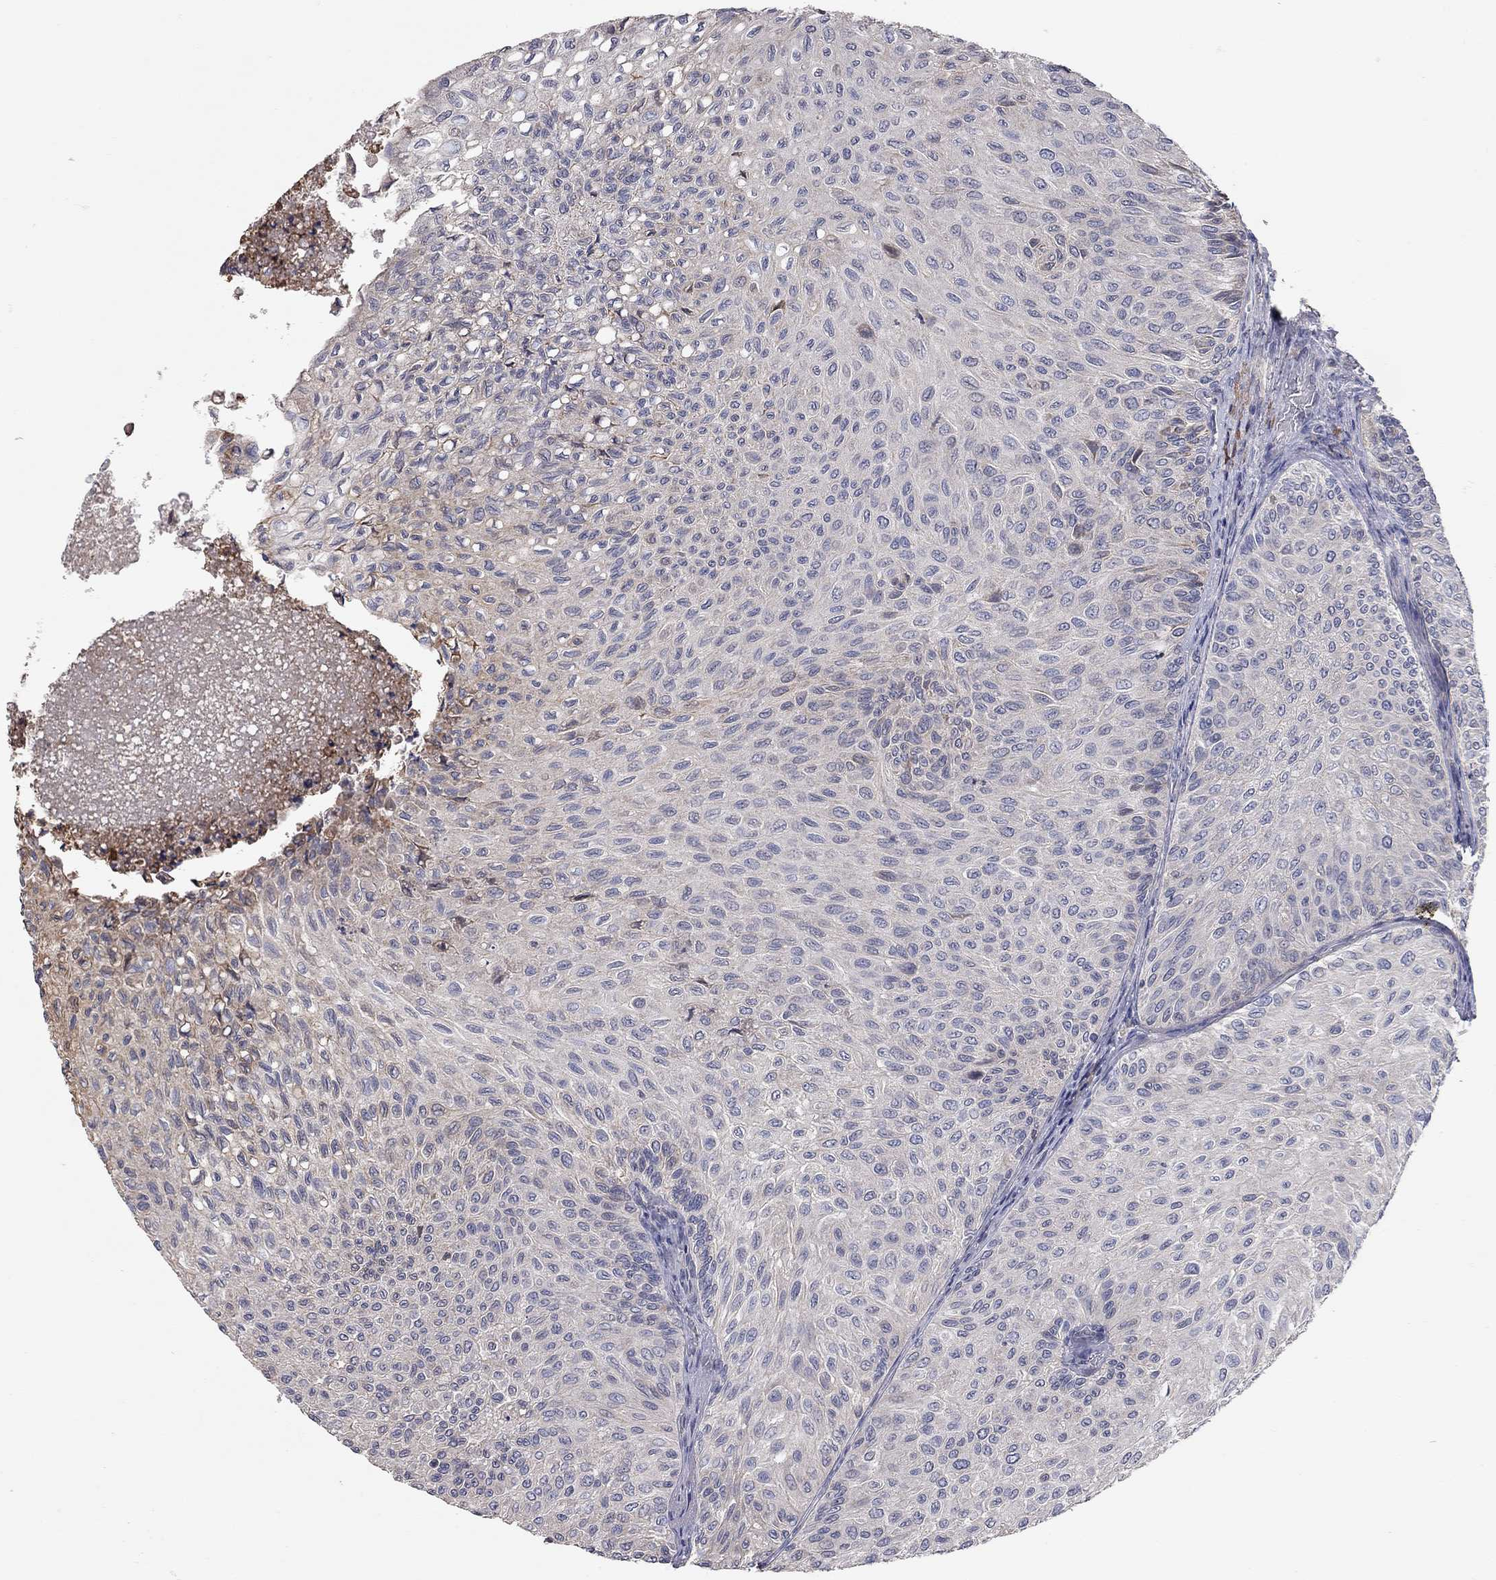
{"staining": {"intensity": "negative", "quantity": "none", "location": "none"}, "tissue": "urothelial cancer", "cell_type": "Tumor cells", "image_type": "cancer", "snomed": [{"axis": "morphology", "description": "Urothelial carcinoma, Low grade"}, {"axis": "topography", "description": "Urinary bladder"}], "caption": "Immunohistochemistry micrograph of urothelial cancer stained for a protein (brown), which demonstrates no positivity in tumor cells.", "gene": "XAGE2", "patient": {"sex": "male", "age": 78}}